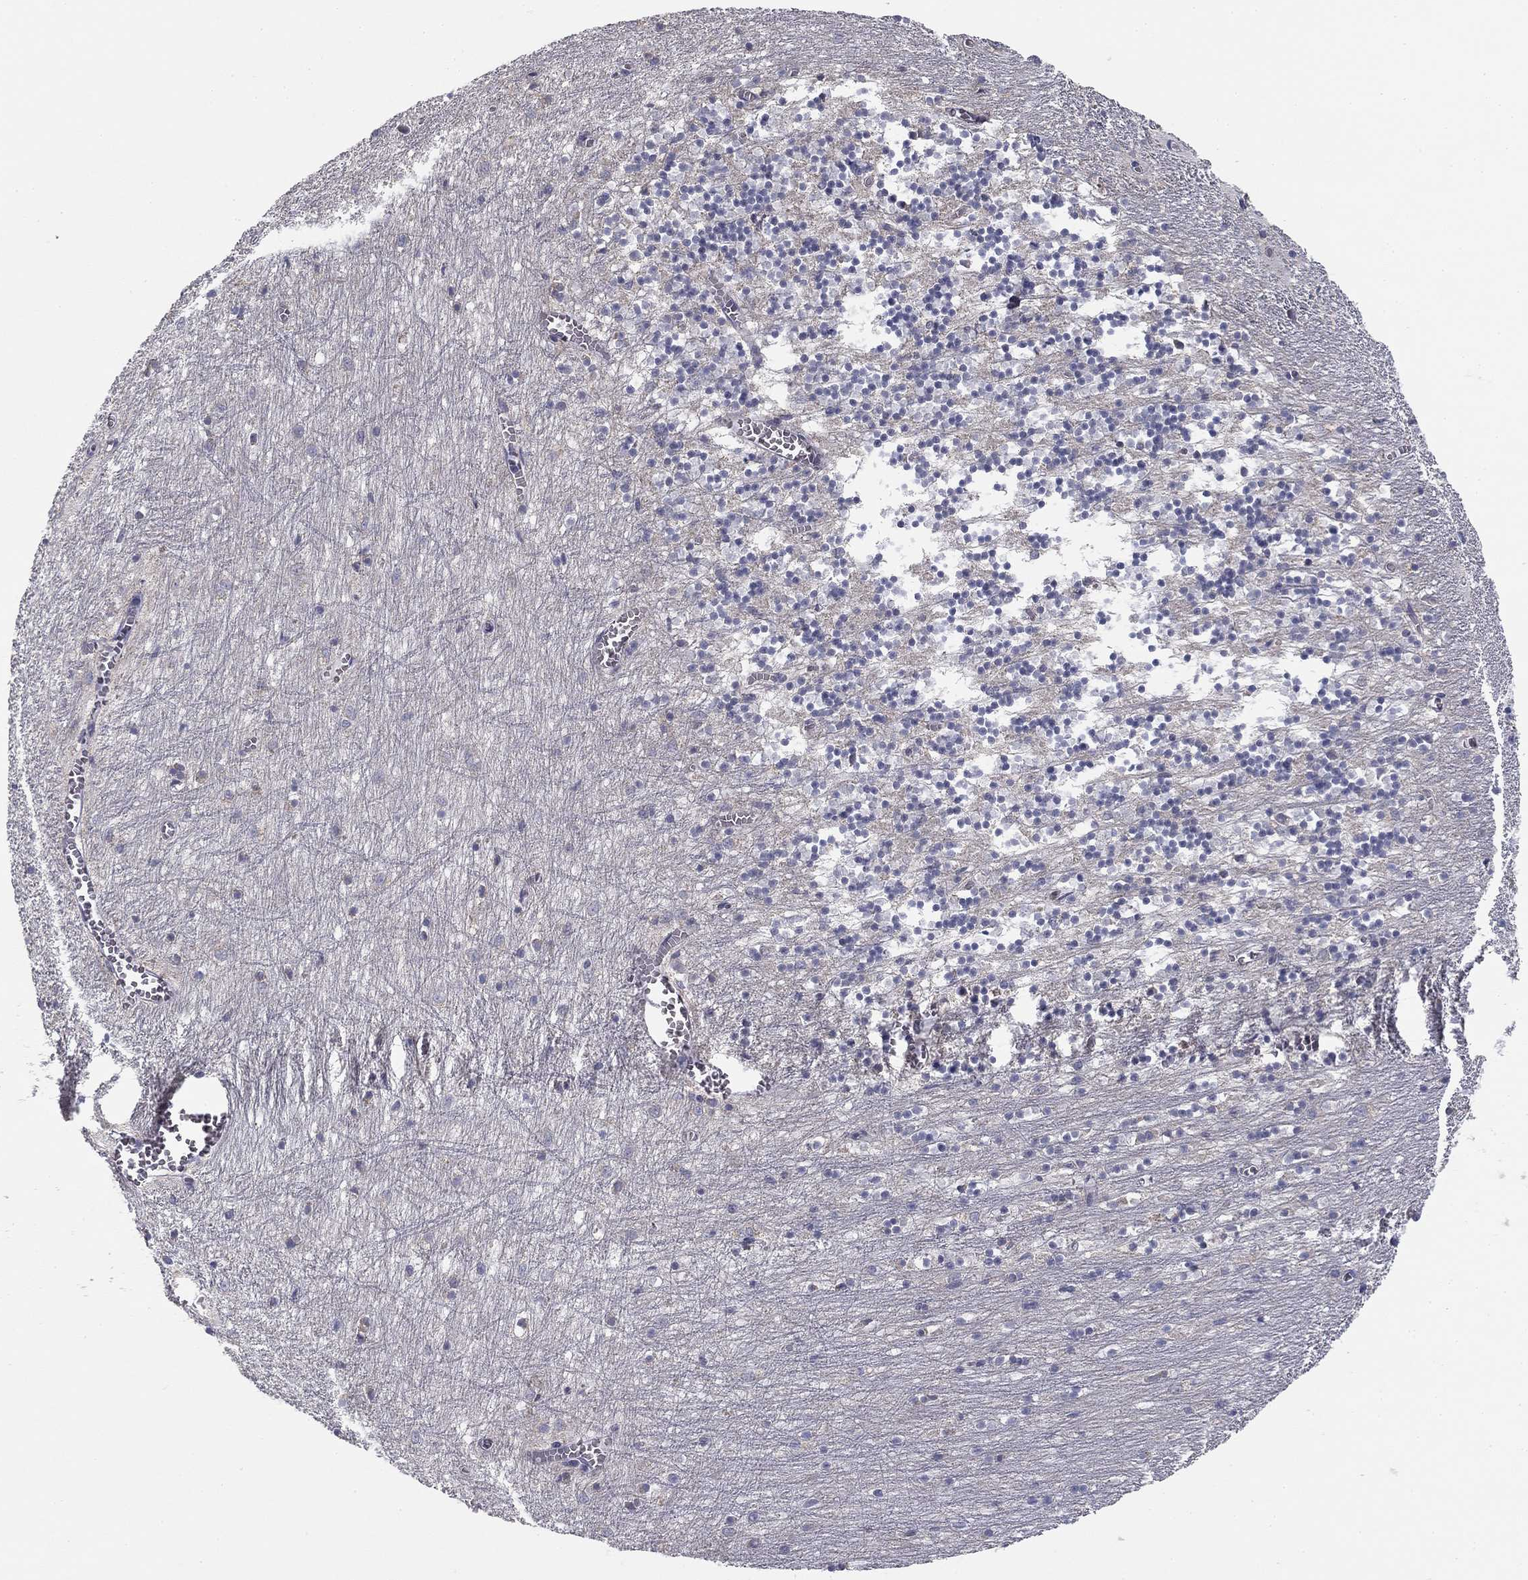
{"staining": {"intensity": "negative", "quantity": "none", "location": "none"}, "tissue": "cerebellum", "cell_type": "Cells in granular layer", "image_type": "normal", "snomed": [{"axis": "morphology", "description": "Normal tissue, NOS"}, {"axis": "topography", "description": "Cerebellum"}], "caption": "Image shows no significant protein positivity in cells in granular layer of benign cerebellum. Brightfield microscopy of immunohistochemistry (IHC) stained with DAB (3,3'-diaminobenzidine) (brown) and hematoxylin (blue), captured at high magnification.", "gene": "SLC2A9", "patient": {"sex": "female", "age": 64}}